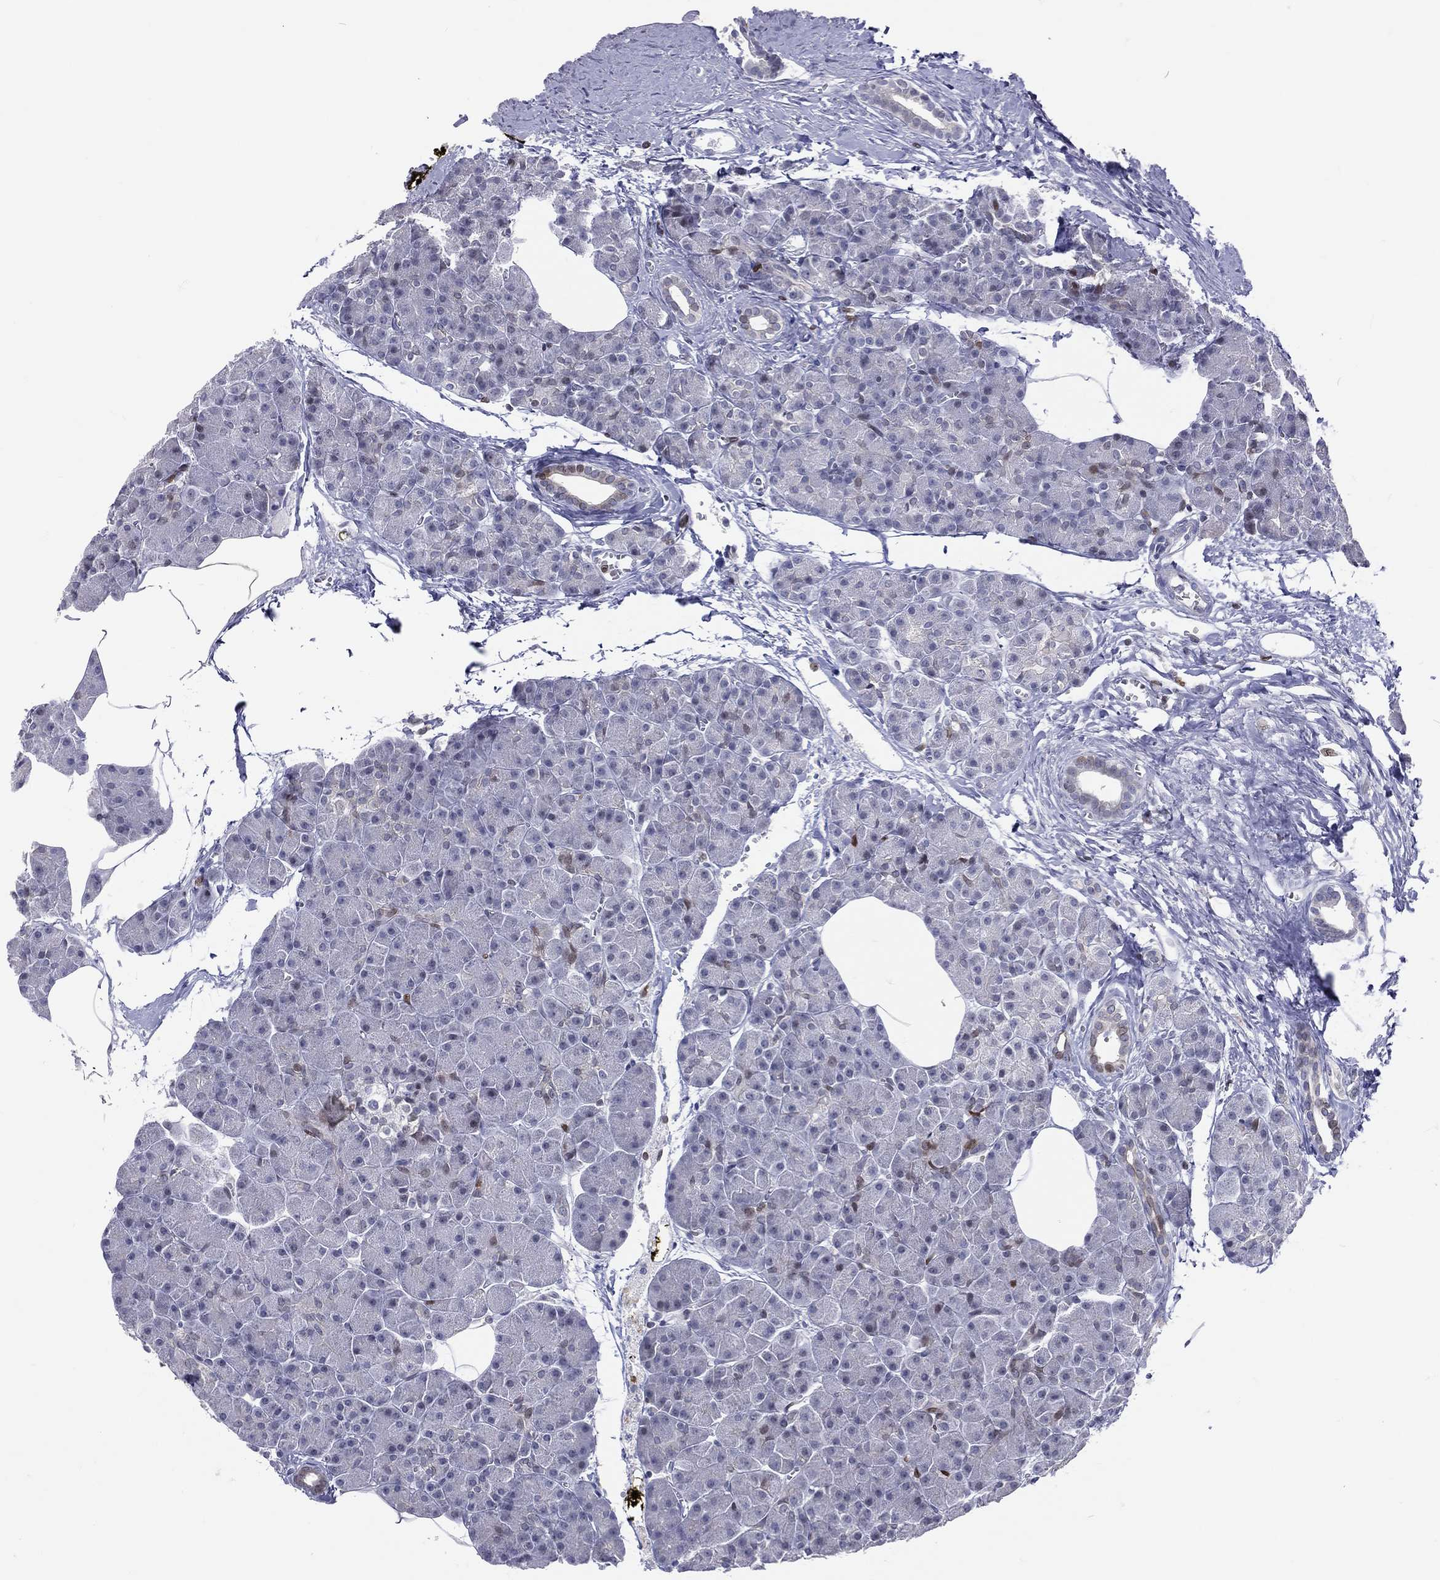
{"staining": {"intensity": "weak", "quantity": "<25%", "location": "nuclear"}, "tissue": "pancreas", "cell_type": "Exocrine glandular cells", "image_type": "normal", "snomed": [{"axis": "morphology", "description": "Normal tissue, NOS"}, {"axis": "topography", "description": "Pancreas"}], "caption": "IHC micrograph of unremarkable pancreas: pancreas stained with DAB (3,3'-diaminobenzidine) shows no significant protein staining in exocrine glandular cells. Brightfield microscopy of immunohistochemistry stained with DAB (3,3'-diaminobenzidine) (brown) and hematoxylin (blue), captured at high magnification.", "gene": "DBF4B", "patient": {"sex": "female", "age": 45}}